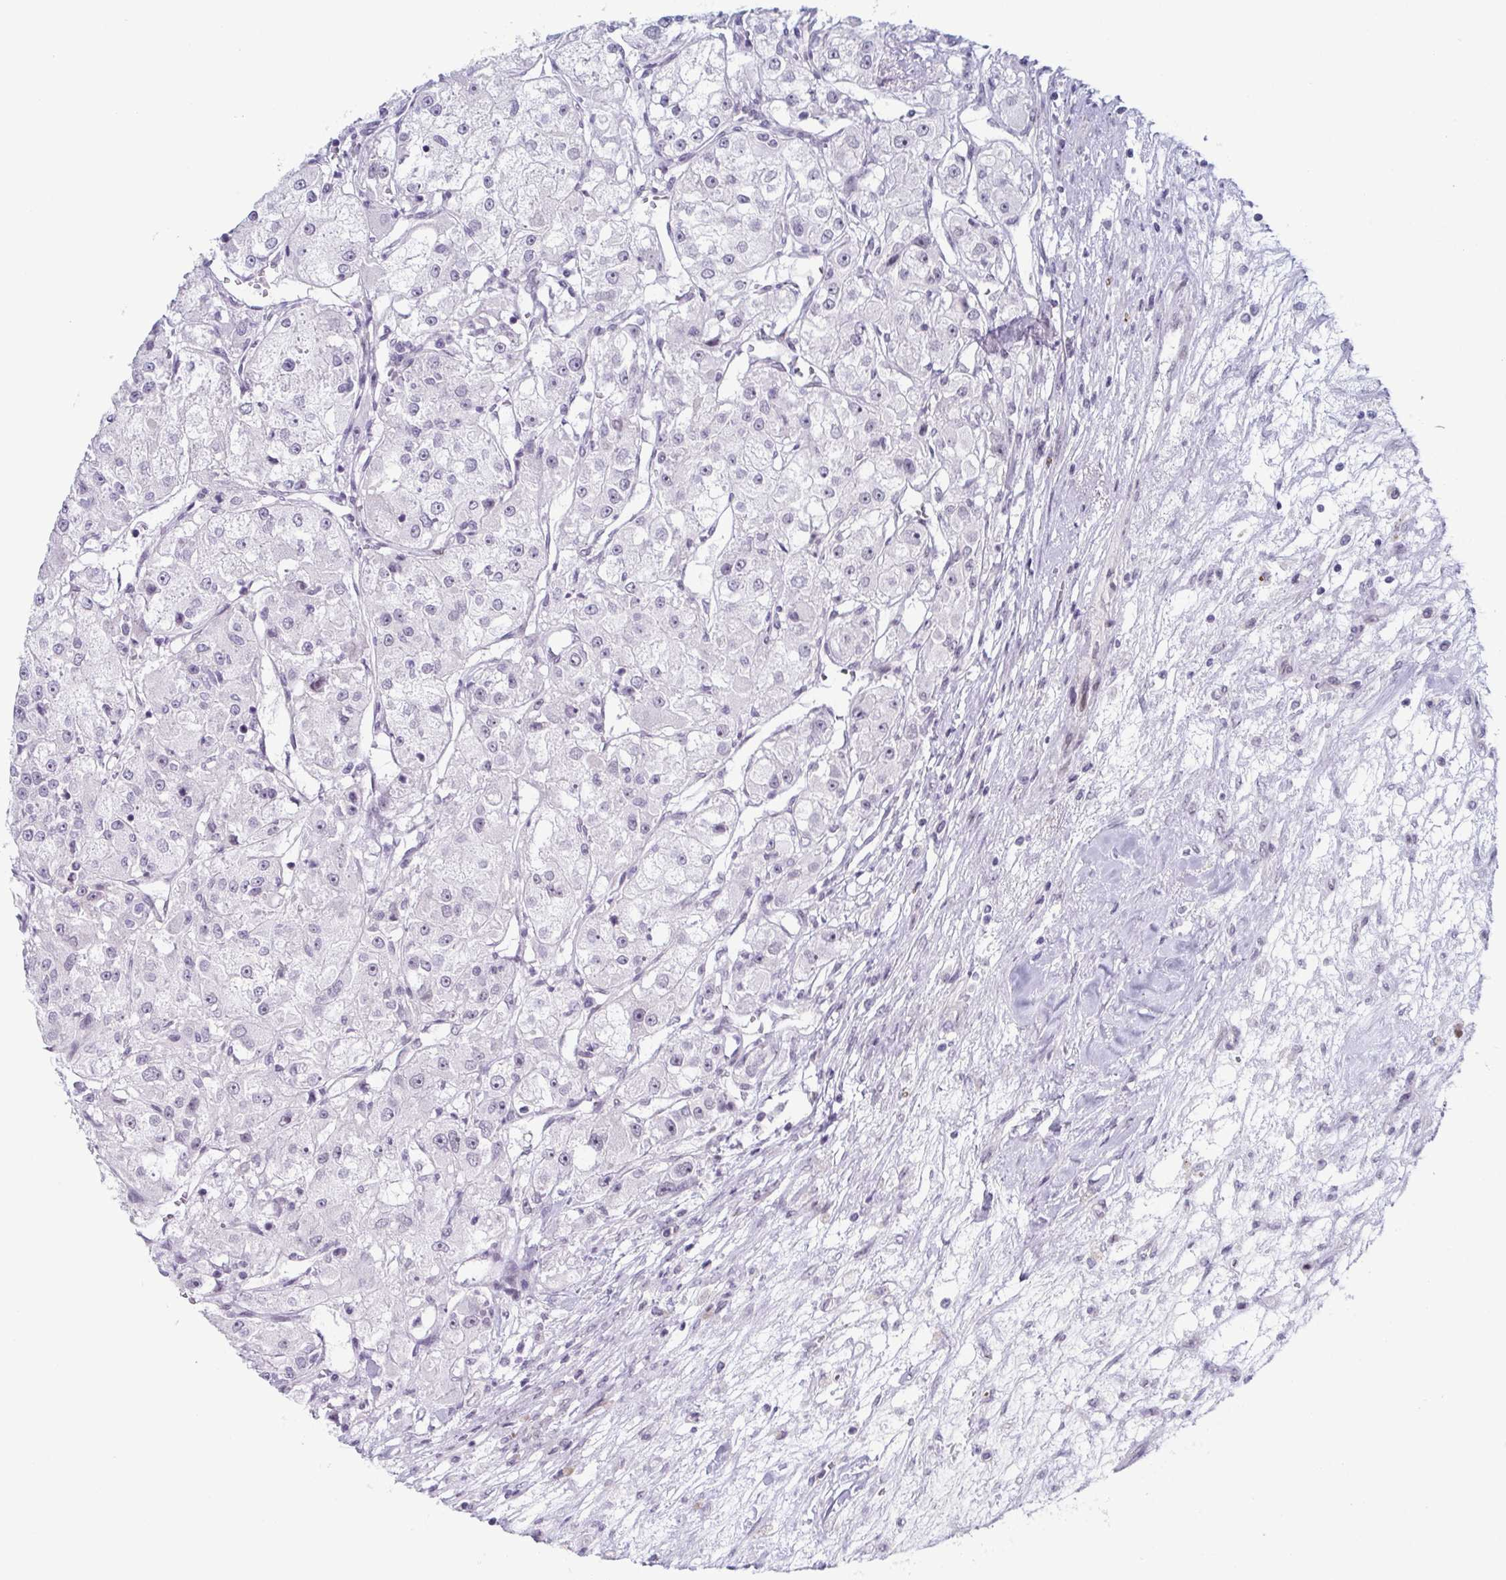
{"staining": {"intensity": "negative", "quantity": "none", "location": "none"}, "tissue": "renal cancer", "cell_type": "Tumor cells", "image_type": "cancer", "snomed": [{"axis": "morphology", "description": "Adenocarcinoma, NOS"}, {"axis": "topography", "description": "Kidney"}], "caption": "Human adenocarcinoma (renal) stained for a protein using immunohistochemistry (IHC) displays no expression in tumor cells.", "gene": "ZFP64", "patient": {"sex": "female", "age": 63}}